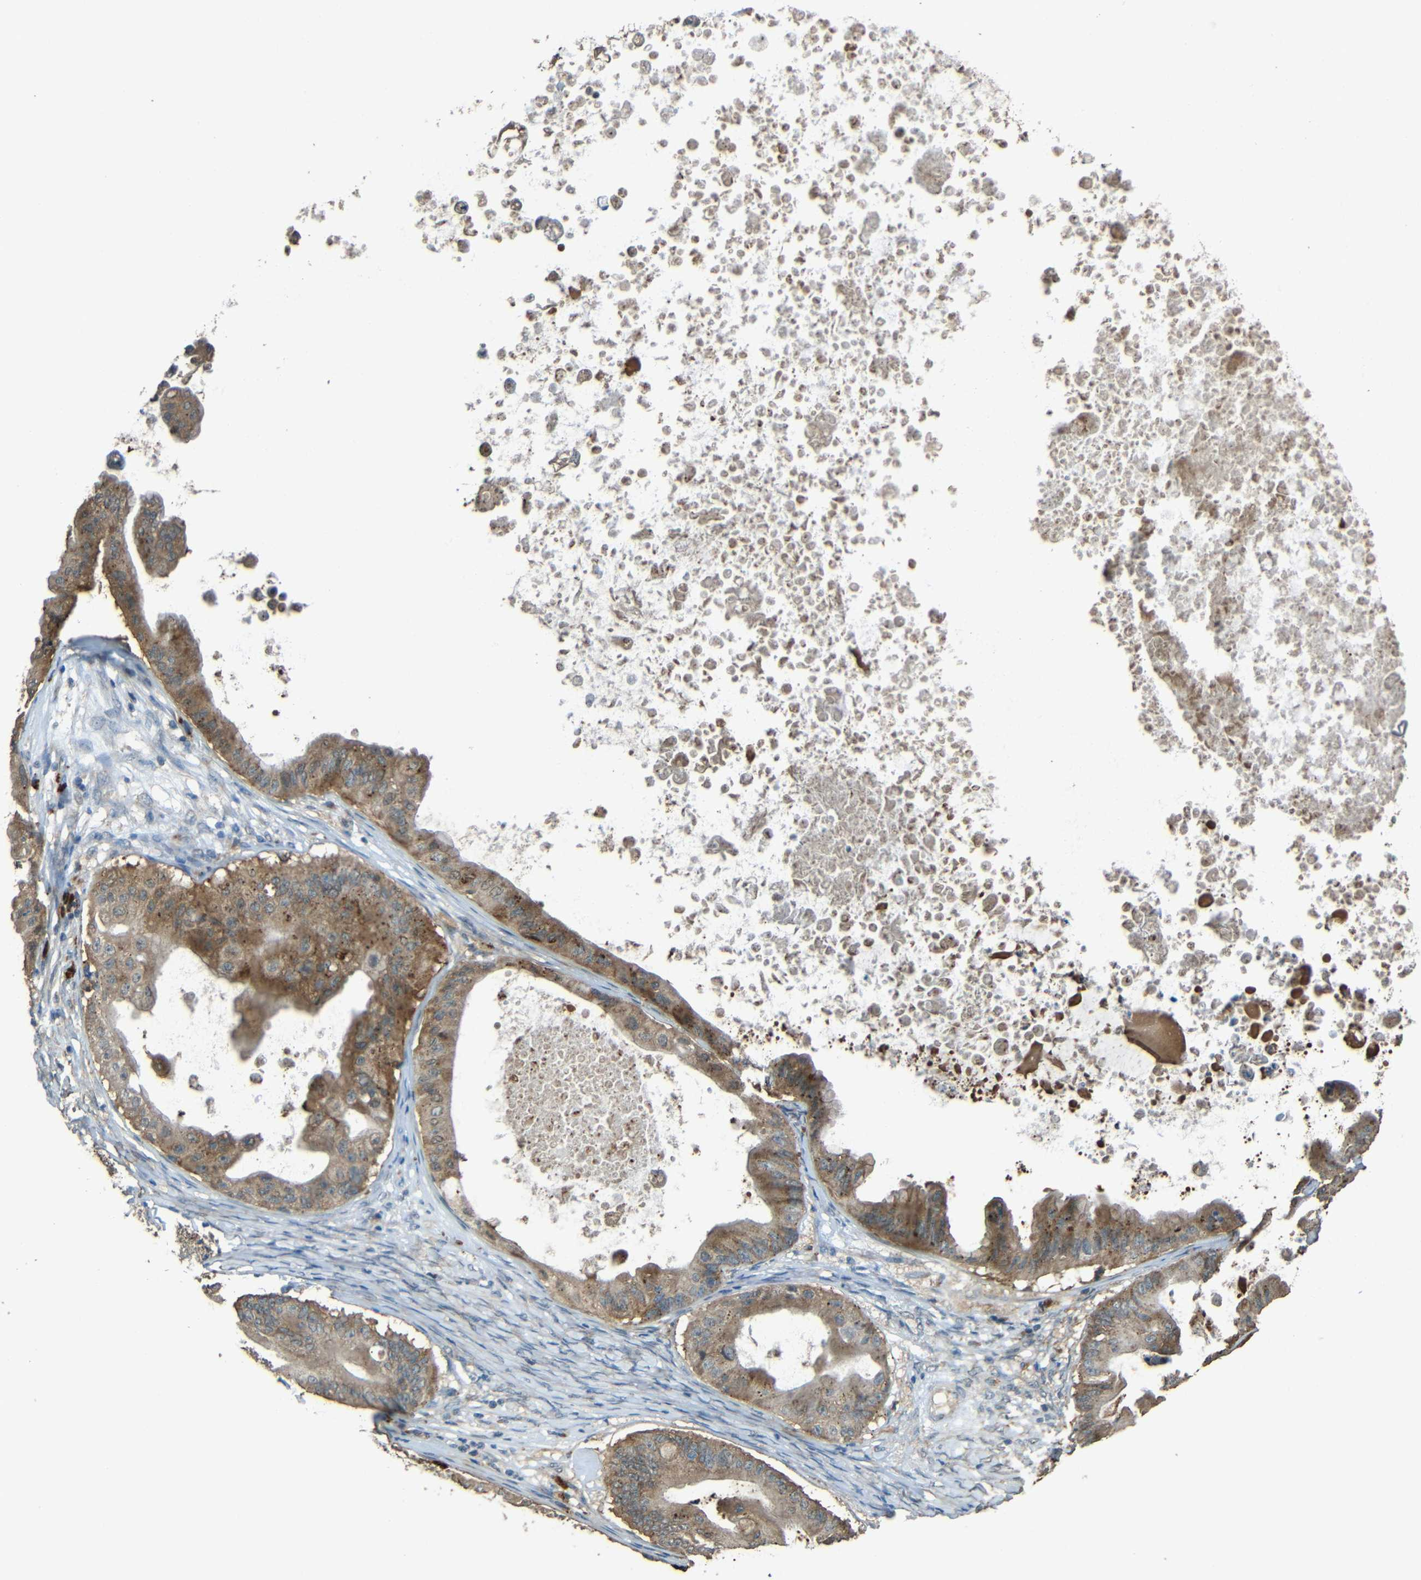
{"staining": {"intensity": "moderate", "quantity": ">75%", "location": "cytoplasmic/membranous"}, "tissue": "ovarian cancer", "cell_type": "Tumor cells", "image_type": "cancer", "snomed": [{"axis": "morphology", "description": "Cystadenocarcinoma, mucinous, NOS"}, {"axis": "topography", "description": "Ovary"}], "caption": "A micrograph of human ovarian cancer (mucinous cystadenocarcinoma) stained for a protein exhibits moderate cytoplasmic/membranous brown staining in tumor cells. (Stains: DAB in brown, nuclei in blue, Microscopy: brightfield microscopy at high magnification).", "gene": "ACACA", "patient": {"sex": "female", "age": 37}}